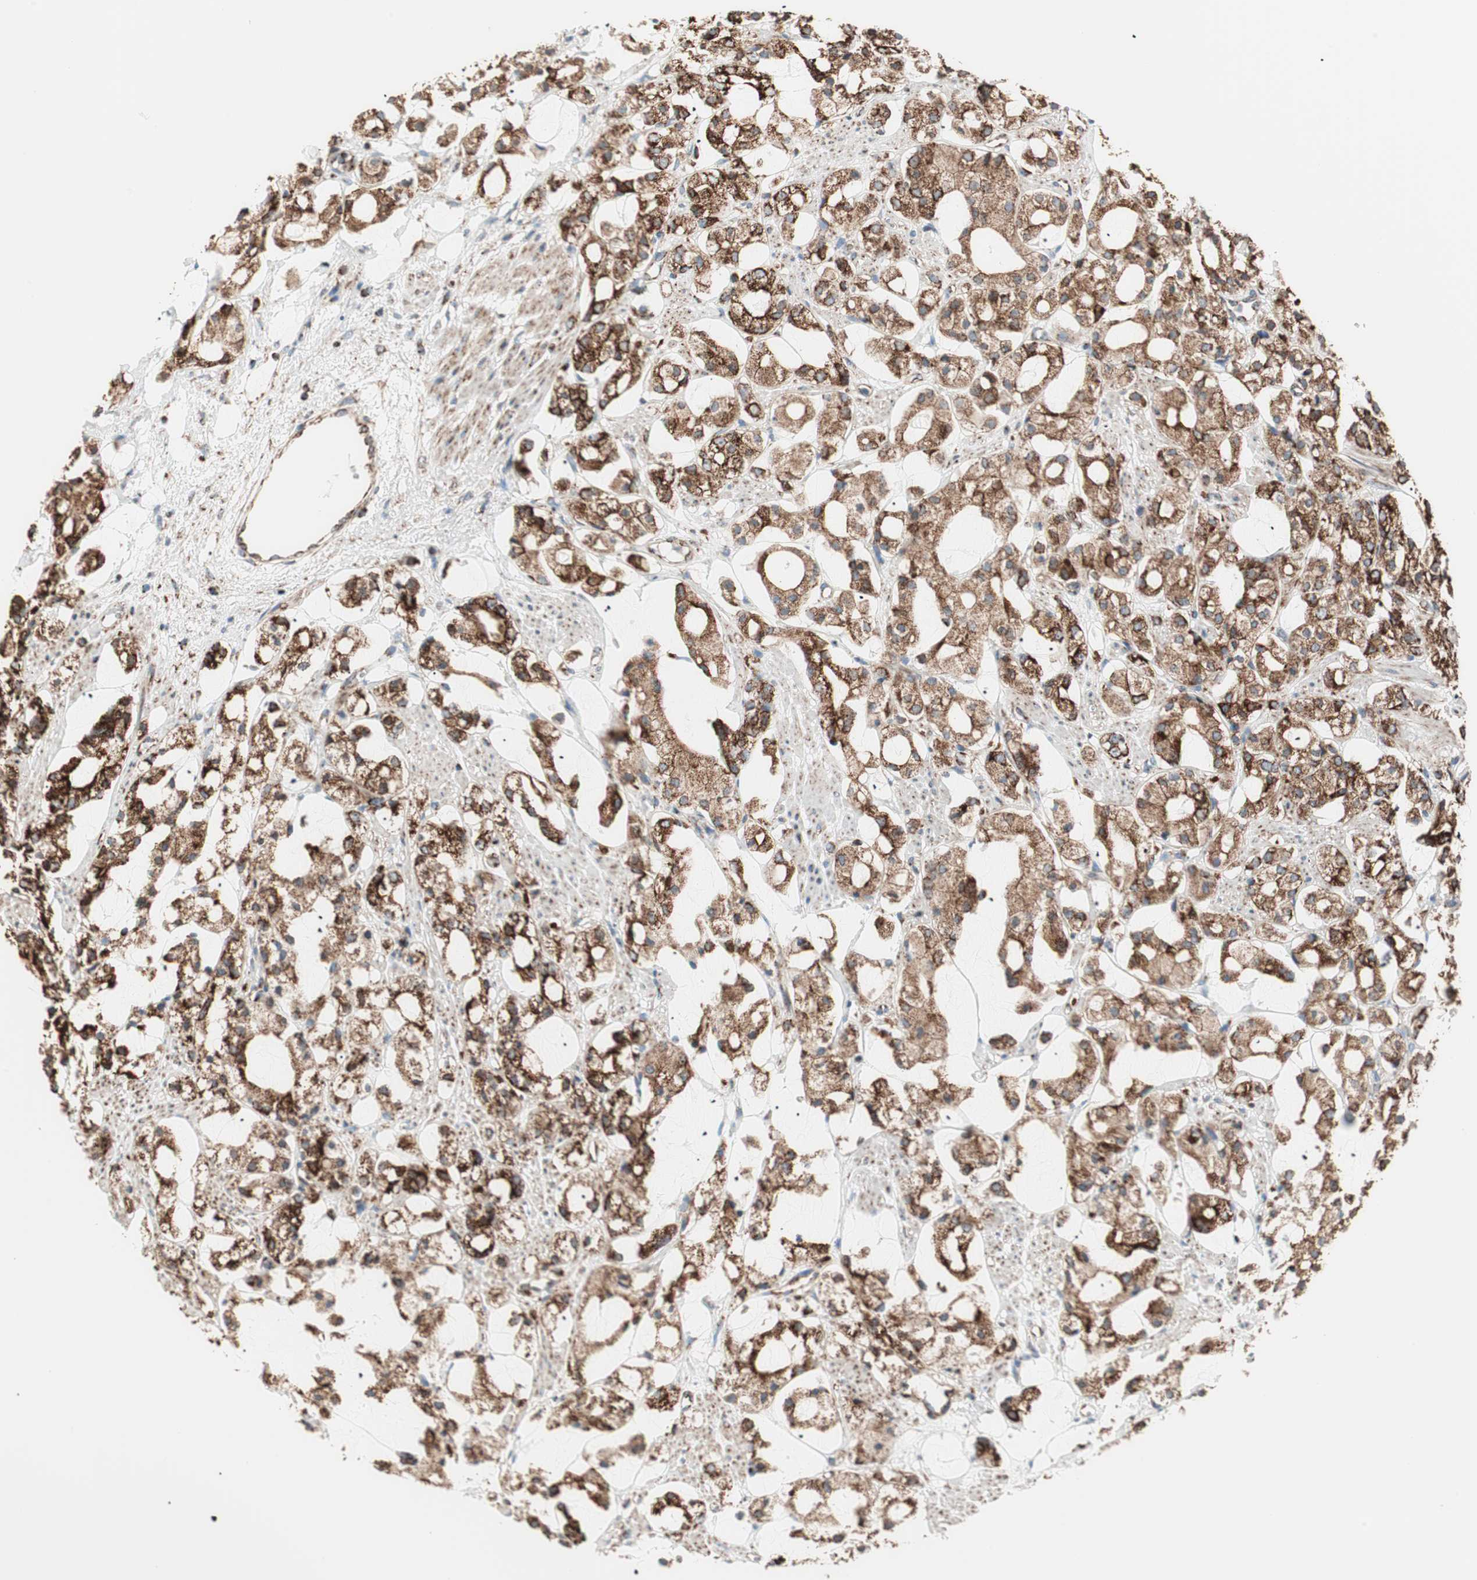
{"staining": {"intensity": "strong", "quantity": ">75%", "location": "cytoplasmic/membranous"}, "tissue": "prostate cancer", "cell_type": "Tumor cells", "image_type": "cancer", "snomed": [{"axis": "morphology", "description": "Adenocarcinoma, High grade"}, {"axis": "topography", "description": "Prostate"}], "caption": "Immunohistochemical staining of human prostate cancer (adenocarcinoma (high-grade)) shows high levels of strong cytoplasmic/membranous positivity in approximately >75% of tumor cells.", "gene": "TOMM22", "patient": {"sex": "male", "age": 85}}